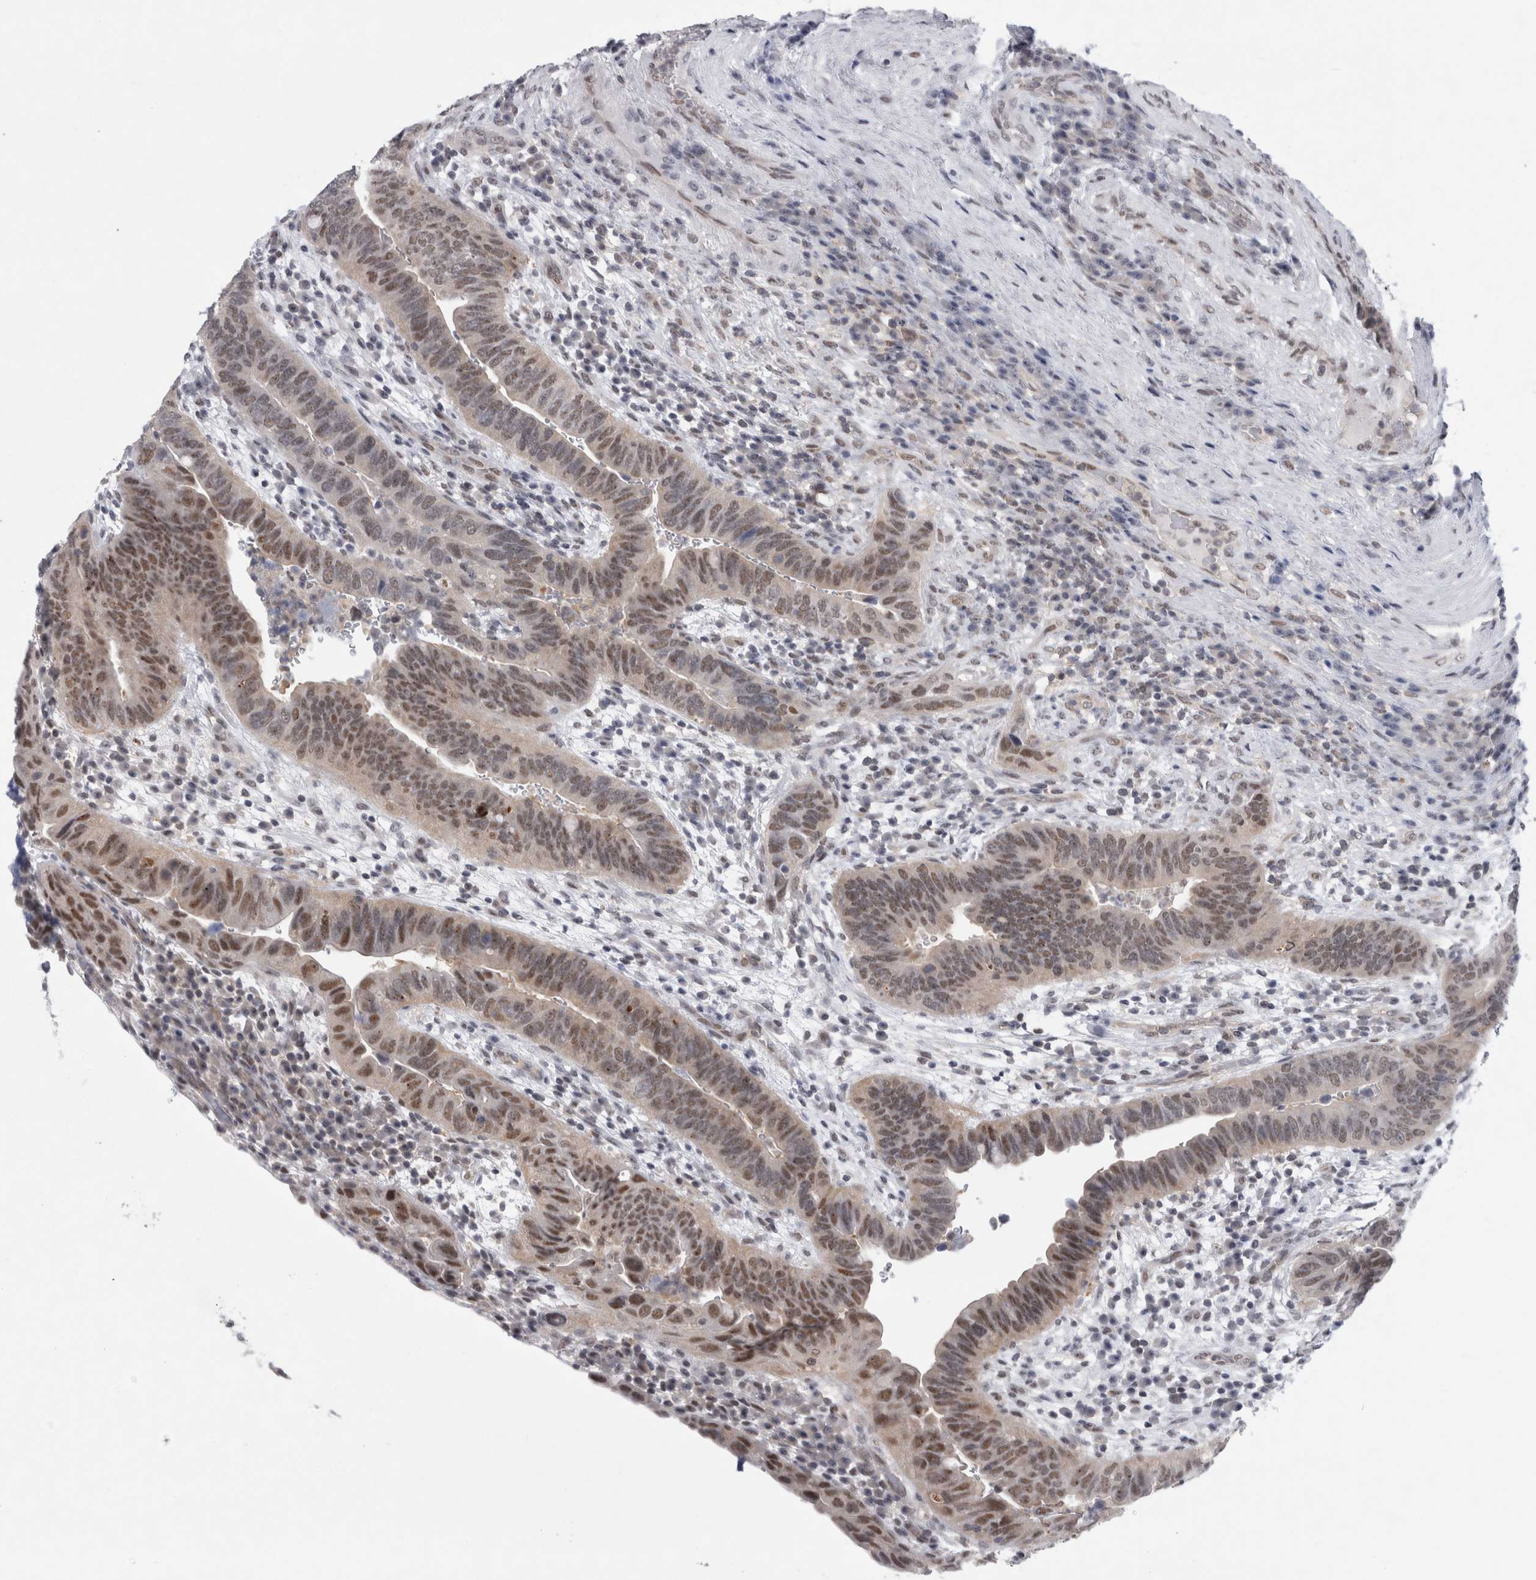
{"staining": {"intensity": "moderate", "quantity": "25%-75%", "location": "nuclear"}, "tissue": "urothelial cancer", "cell_type": "Tumor cells", "image_type": "cancer", "snomed": [{"axis": "morphology", "description": "Urothelial carcinoma, High grade"}, {"axis": "topography", "description": "Urinary bladder"}], "caption": "Immunohistochemical staining of human urothelial cancer exhibits medium levels of moderate nuclear positivity in approximately 25%-75% of tumor cells.", "gene": "PSMB2", "patient": {"sex": "female", "age": 82}}